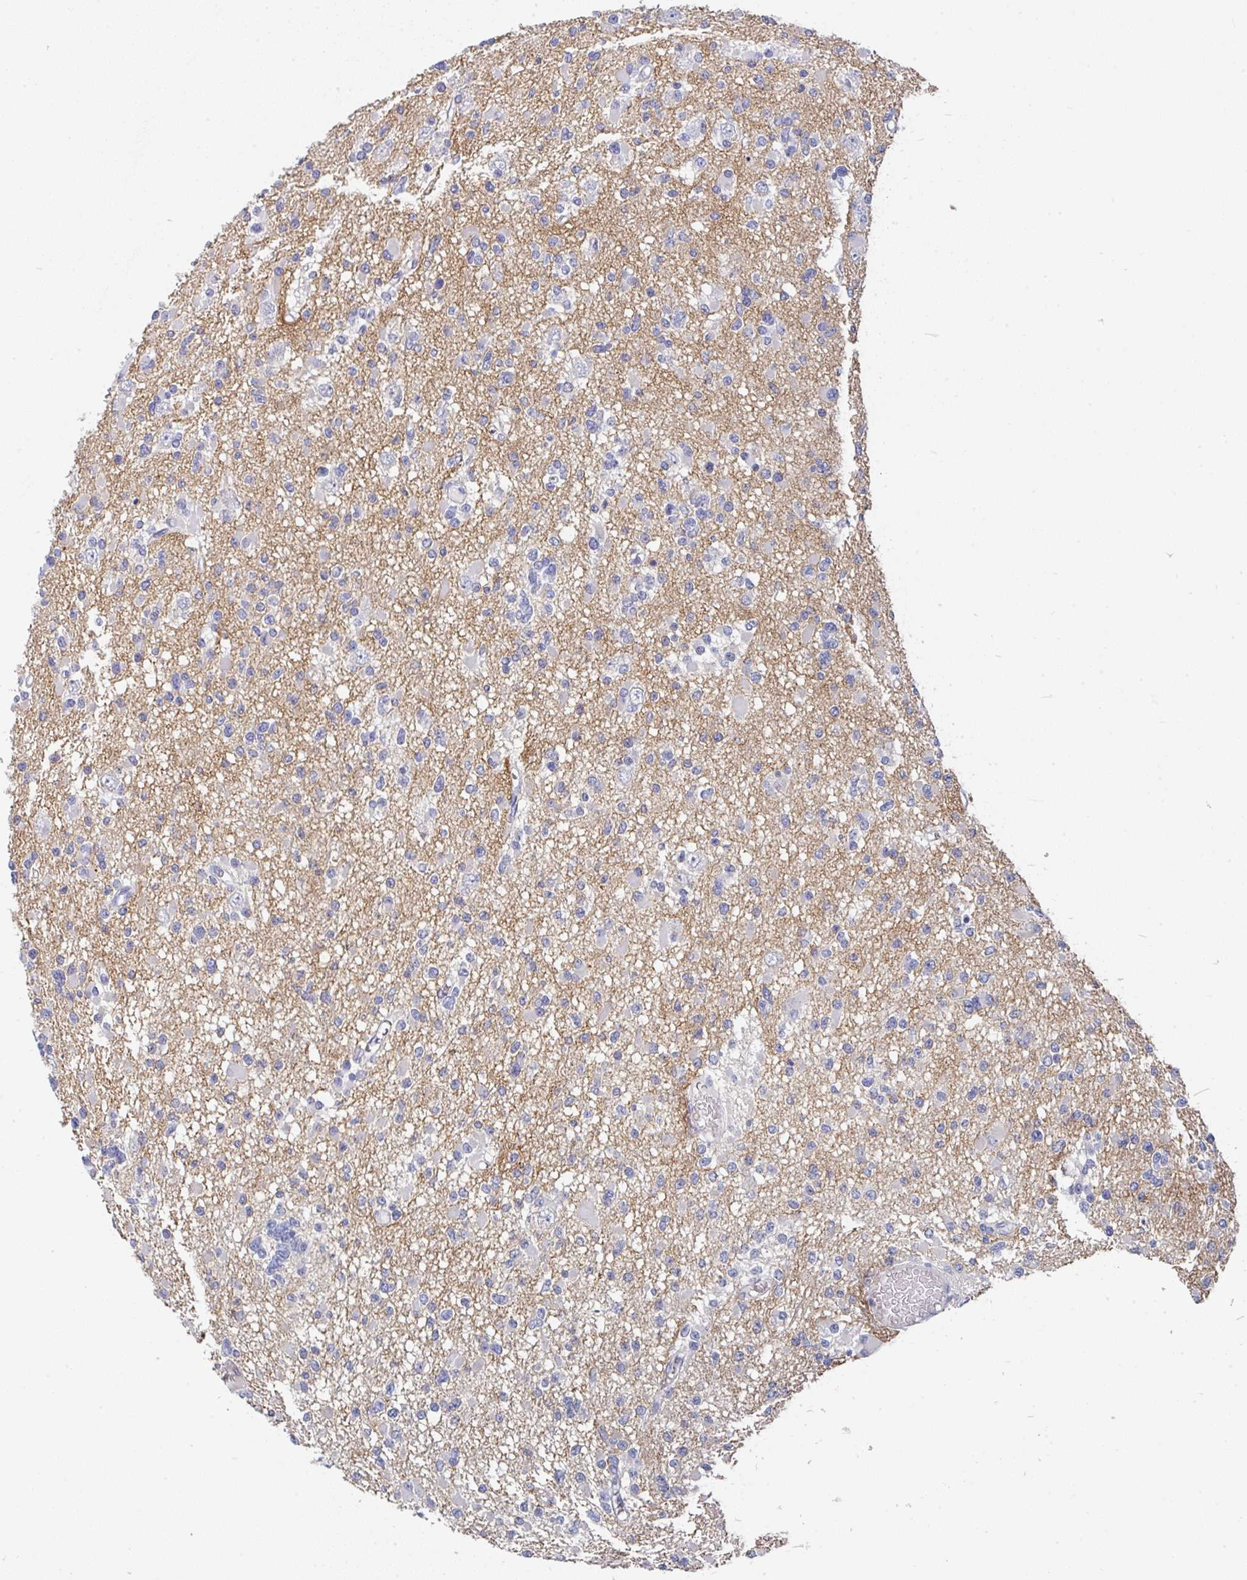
{"staining": {"intensity": "negative", "quantity": "none", "location": "none"}, "tissue": "glioma", "cell_type": "Tumor cells", "image_type": "cancer", "snomed": [{"axis": "morphology", "description": "Glioma, malignant, Low grade"}, {"axis": "topography", "description": "Brain"}], "caption": "The photomicrograph shows no significant positivity in tumor cells of glioma. Nuclei are stained in blue.", "gene": "TNFRSF8", "patient": {"sex": "female", "age": 22}}